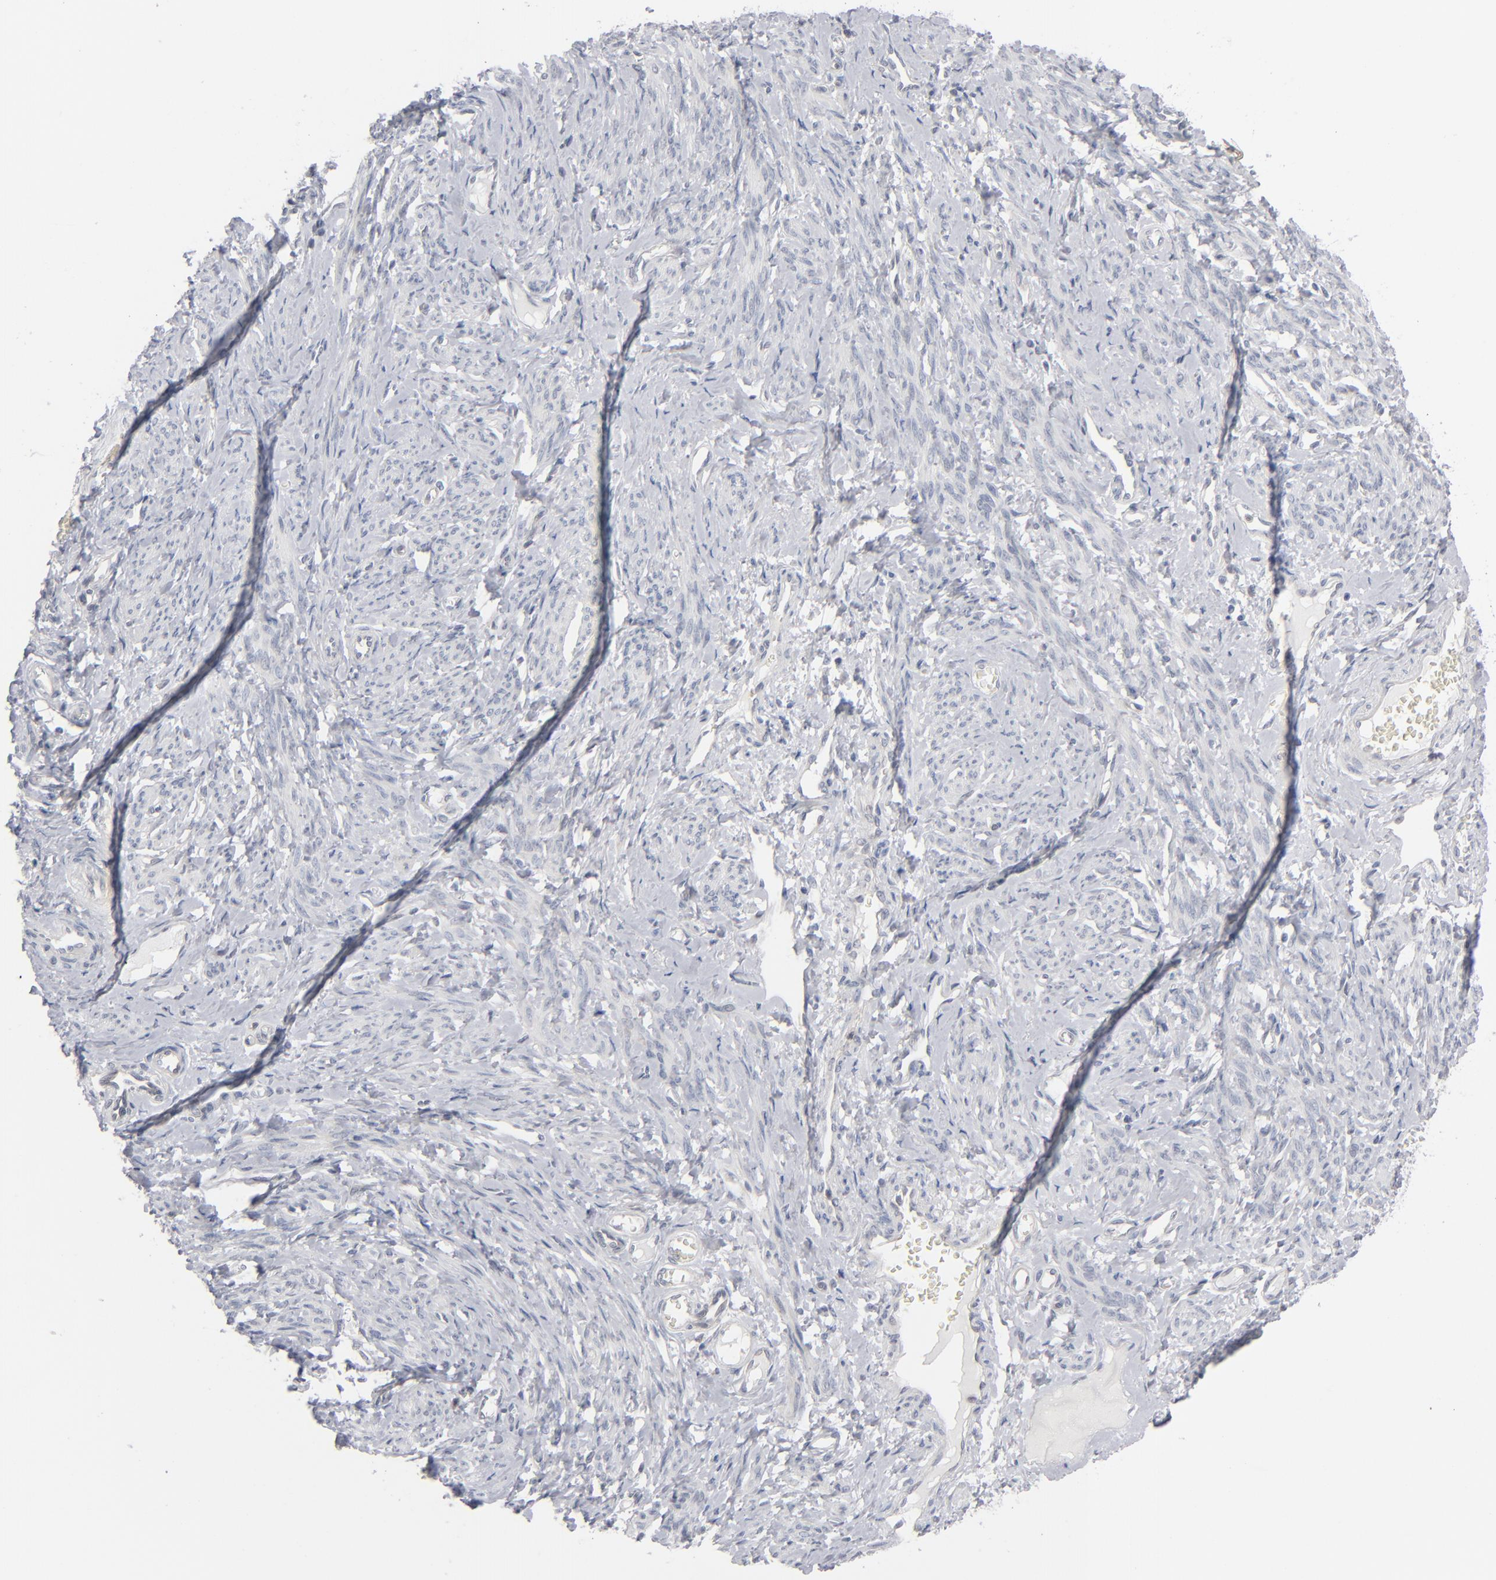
{"staining": {"intensity": "negative", "quantity": "none", "location": "none"}, "tissue": "smooth muscle", "cell_type": "Smooth muscle cells", "image_type": "normal", "snomed": [{"axis": "morphology", "description": "Normal tissue, NOS"}, {"axis": "topography", "description": "Cervix"}, {"axis": "topography", "description": "Endometrium"}], "caption": "A high-resolution micrograph shows immunohistochemistry staining of unremarkable smooth muscle, which displays no significant staining in smooth muscle cells.", "gene": "POF1B", "patient": {"sex": "female", "age": 65}}